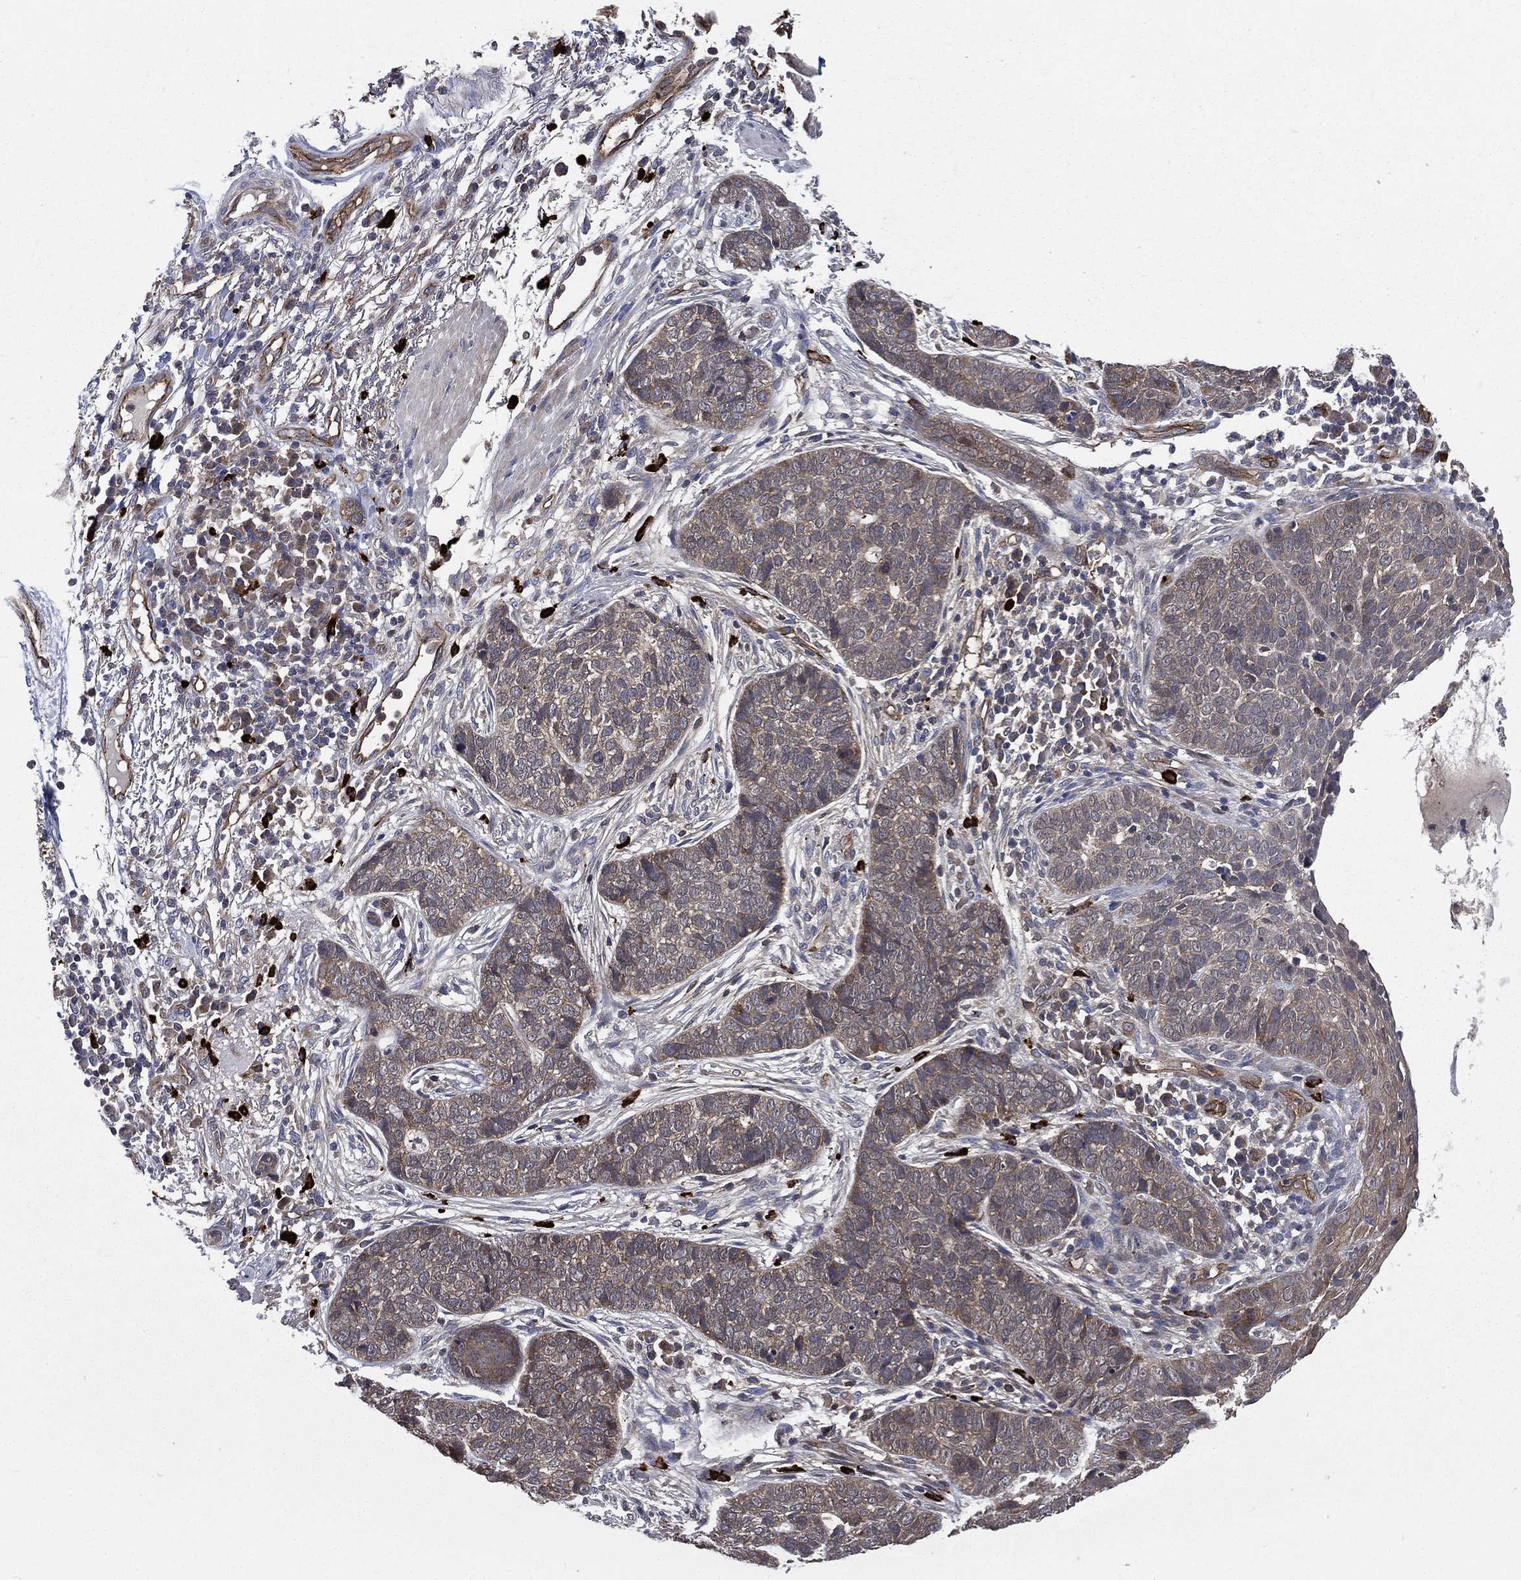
{"staining": {"intensity": "strong", "quantity": "<25%", "location": "cytoplasmic/membranous"}, "tissue": "skin cancer", "cell_type": "Tumor cells", "image_type": "cancer", "snomed": [{"axis": "morphology", "description": "Squamous cell carcinoma, NOS"}, {"axis": "topography", "description": "Skin"}], "caption": "Approximately <25% of tumor cells in human skin cancer (squamous cell carcinoma) reveal strong cytoplasmic/membranous protein positivity as visualized by brown immunohistochemical staining.", "gene": "SMPD3", "patient": {"sex": "male", "age": 88}}